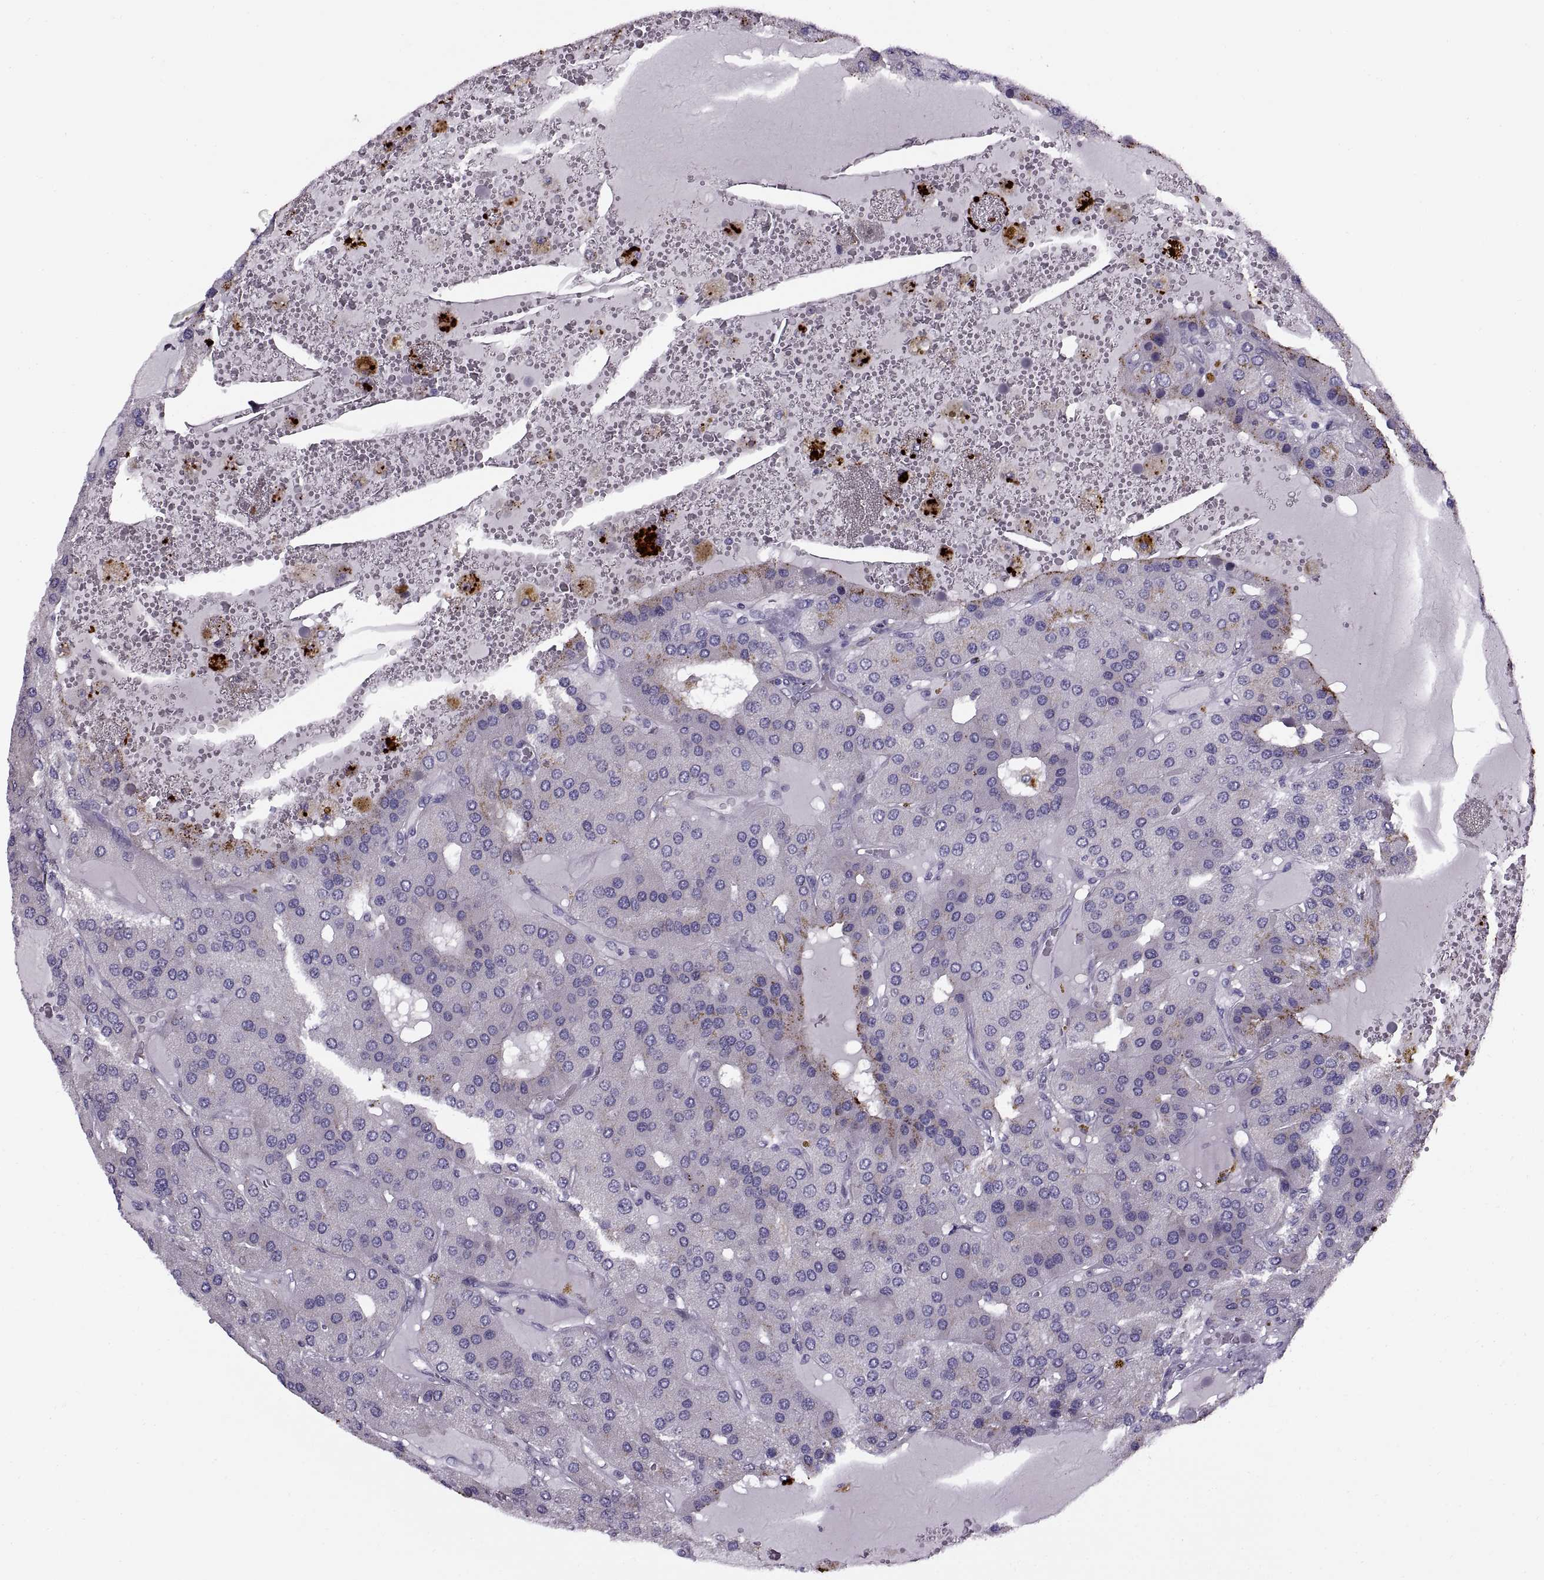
{"staining": {"intensity": "negative", "quantity": "none", "location": "none"}, "tissue": "parathyroid gland", "cell_type": "Glandular cells", "image_type": "normal", "snomed": [{"axis": "morphology", "description": "Normal tissue, NOS"}, {"axis": "morphology", "description": "Adenoma, NOS"}, {"axis": "topography", "description": "Parathyroid gland"}], "caption": "High power microscopy histopathology image of an IHC image of normal parathyroid gland, revealing no significant positivity in glandular cells.", "gene": "CALCR", "patient": {"sex": "female", "age": 86}}